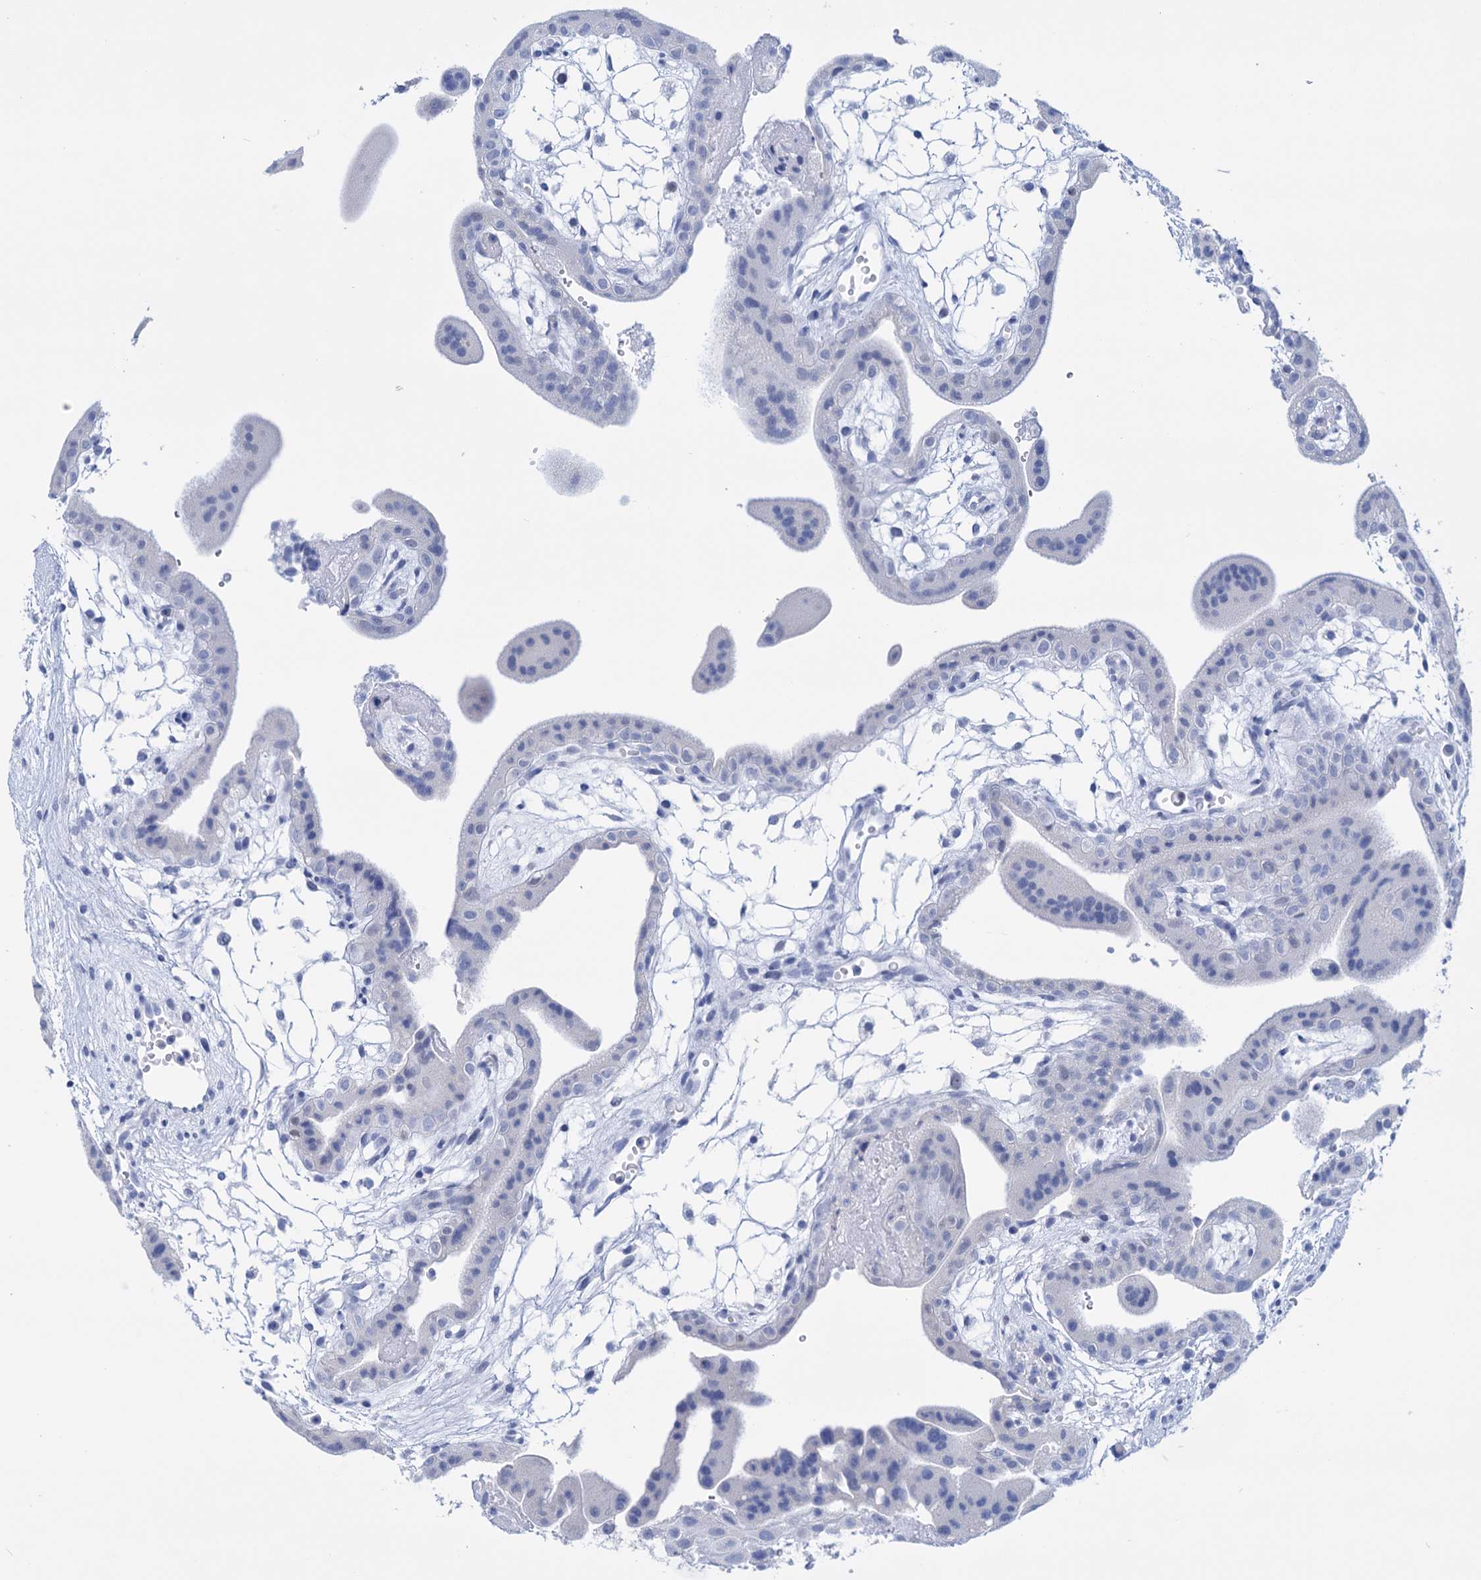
{"staining": {"intensity": "negative", "quantity": "none", "location": "none"}, "tissue": "placenta", "cell_type": "Decidual cells", "image_type": "normal", "snomed": [{"axis": "morphology", "description": "Normal tissue, NOS"}, {"axis": "topography", "description": "Placenta"}], "caption": "Immunohistochemistry (IHC) image of normal placenta stained for a protein (brown), which shows no staining in decidual cells.", "gene": "FBXW12", "patient": {"sex": "female", "age": 18}}